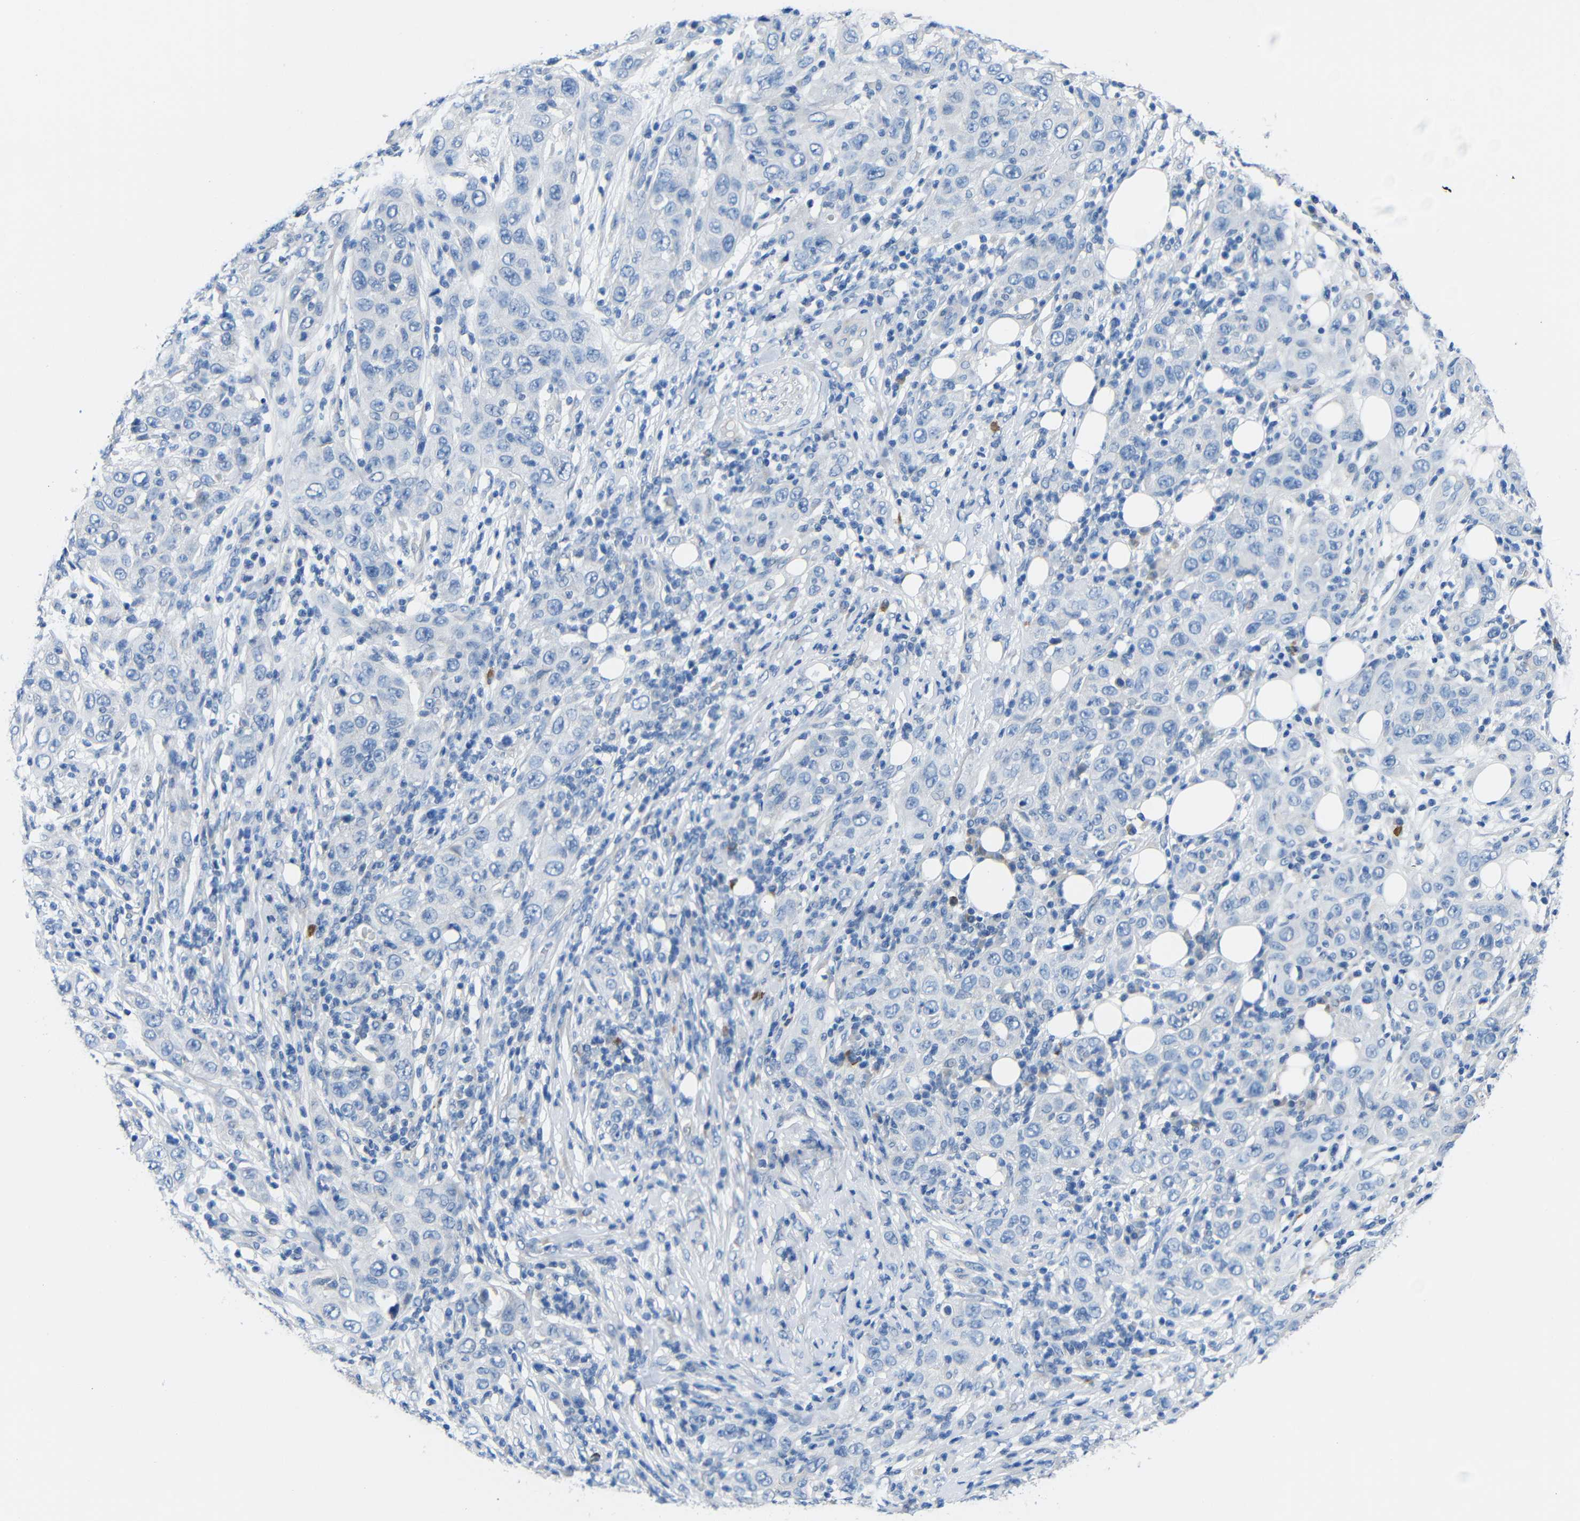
{"staining": {"intensity": "negative", "quantity": "none", "location": "none"}, "tissue": "skin cancer", "cell_type": "Tumor cells", "image_type": "cancer", "snomed": [{"axis": "morphology", "description": "Squamous cell carcinoma, NOS"}, {"axis": "topography", "description": "Skin"}], "caption": "This is an immunohistochemistry image of human squamous cell carcinoma (skin). There is no positivity in tumor cells.", "gene": "NEGR1", "patient": {"sex": "female", "age": 88}}